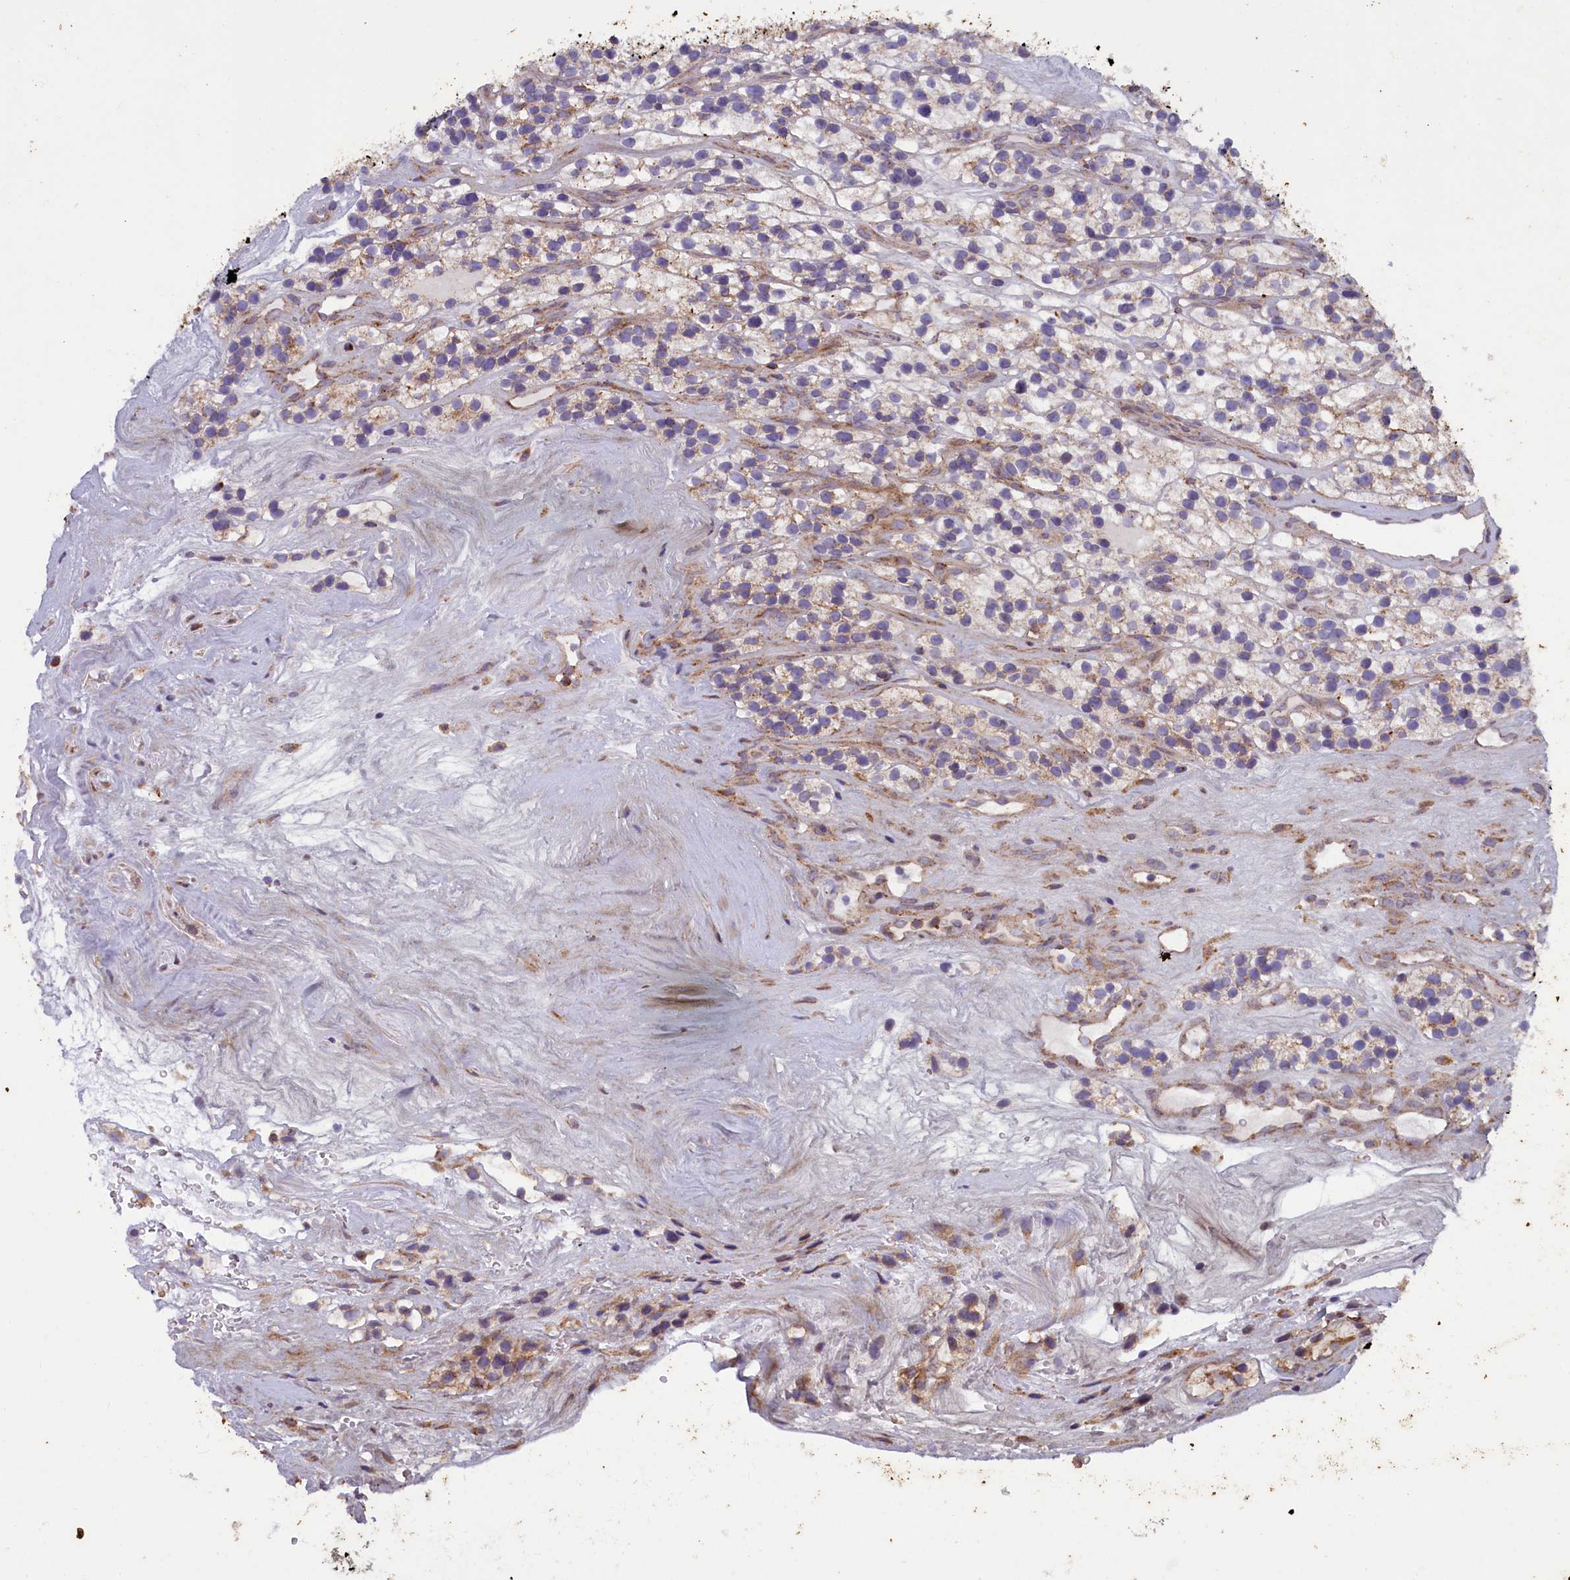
{"staining": {"intensity": "weak", "quantity": "<25%", "location": "cytoplasmic/membranous"}, "tissue": "renal cancer", "cell_type": "Tumor cells", "image_type": "cancer", "snomed": [{"axis": "morphology", "description": "Adenocarcinoma, NOS"}, {"axis": "topography", "description": "Kidney"}], "caption": "Histopathology image shows no protein positivity in tumor cells of renal cancer tissue.", "gene": "ACAD8", "patient": {"sex": "female", "age": 57}}